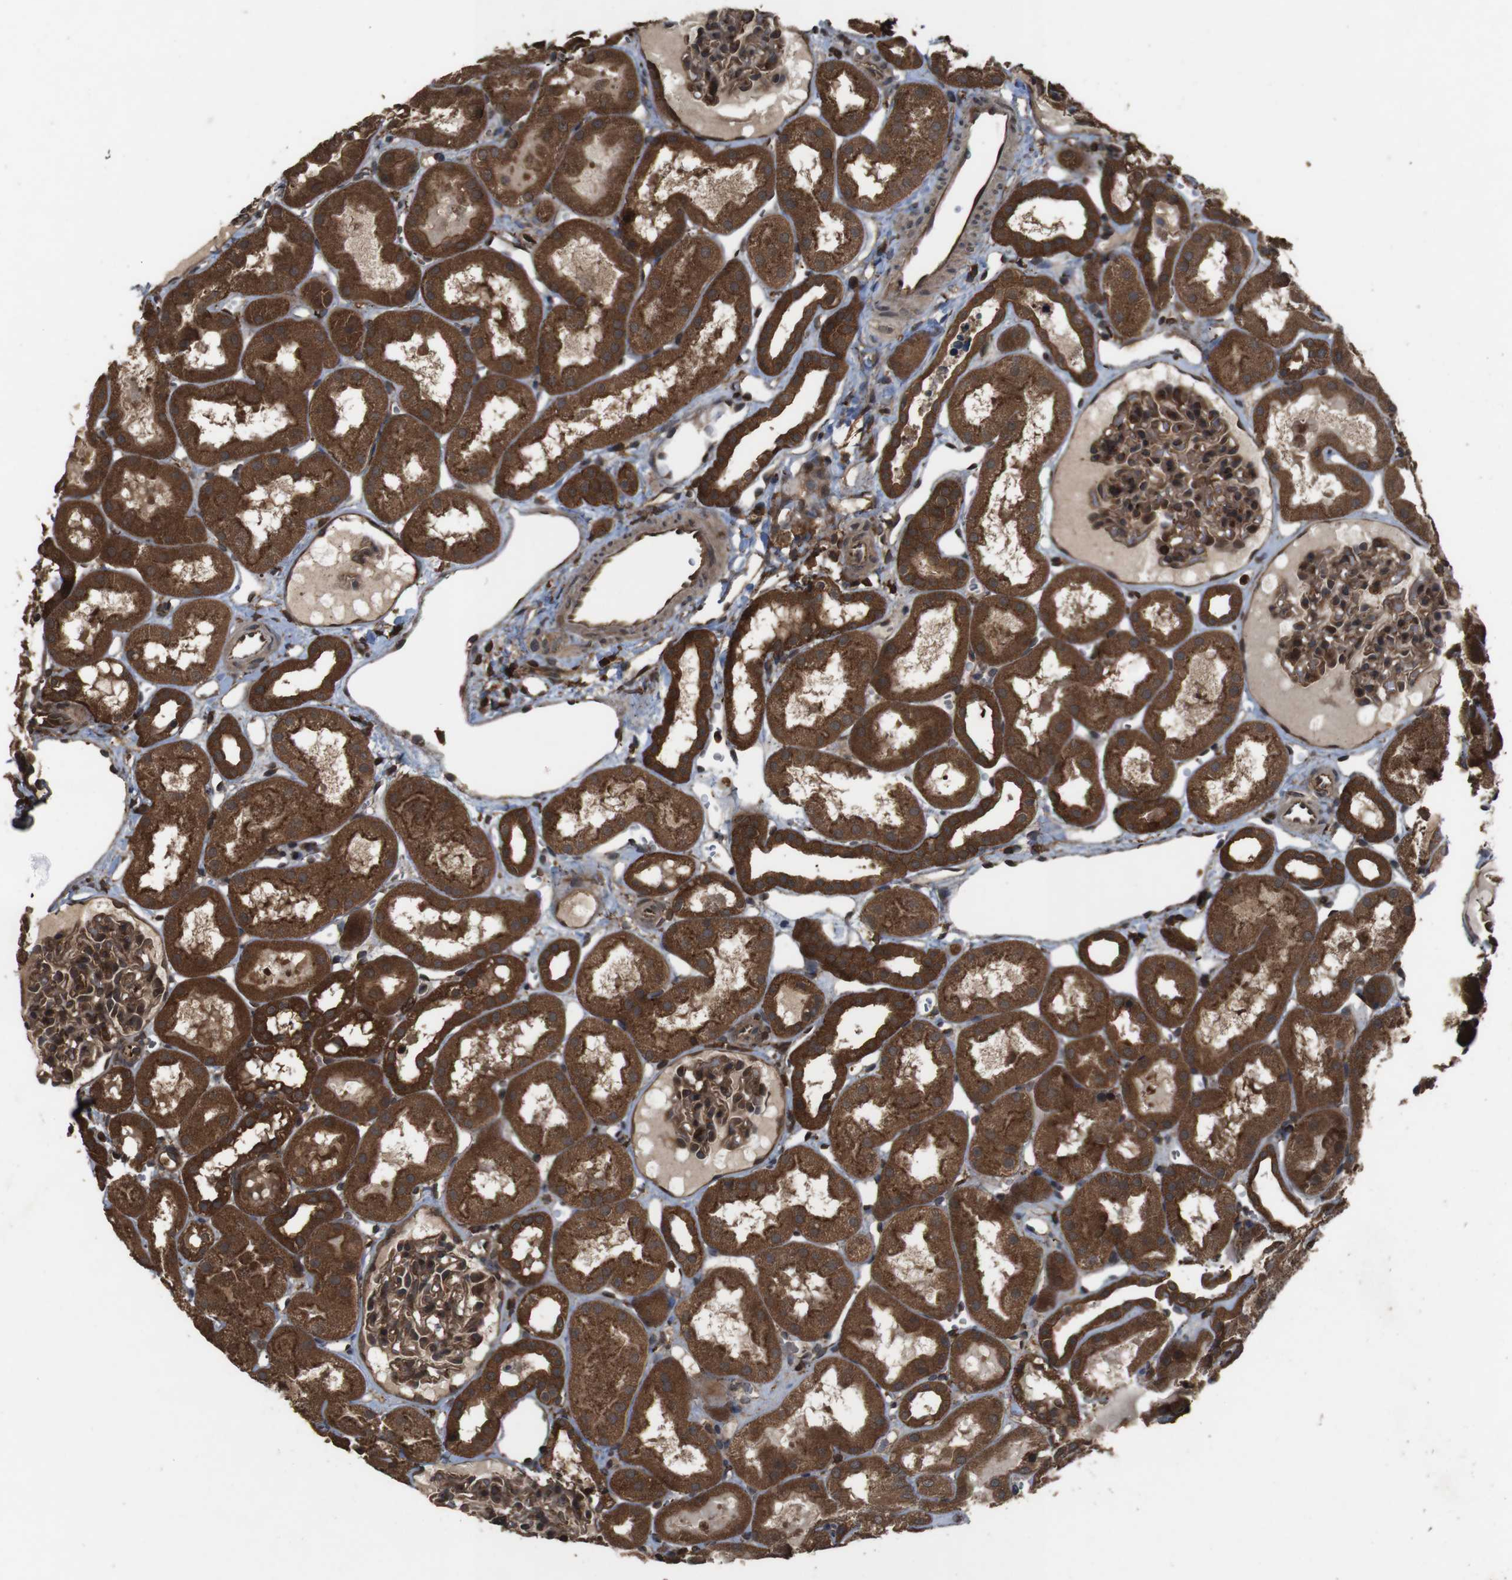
{"staining": {"intensity": "strong", "quantity": ">75%", "location": "cytoplasmic/membranous"}, "tissue": "kidney", "cell_type": "Cells in glomeruli", "image_type": "normal", "snomed": [{"axis": "morphology", "description": "Normal tissue, NOS"}, {"axis": "topography", "description": "Kidney"}, {"axis": "topography", "description": "Urinary bladder"}], "caption": "Immunohistochemistry (IHC) micrograph of unremarkable kidney: kidney stained using immunohistochemistry (IHC) exhibits high levels of strong protein expression localized specifically in the cytoplasmic/membranous of cells in glomeruli, appearing as a cytoplasmic/membranous brown color.", "gene": "BAG4", "patient": {"sex": "male", "age": 16}}